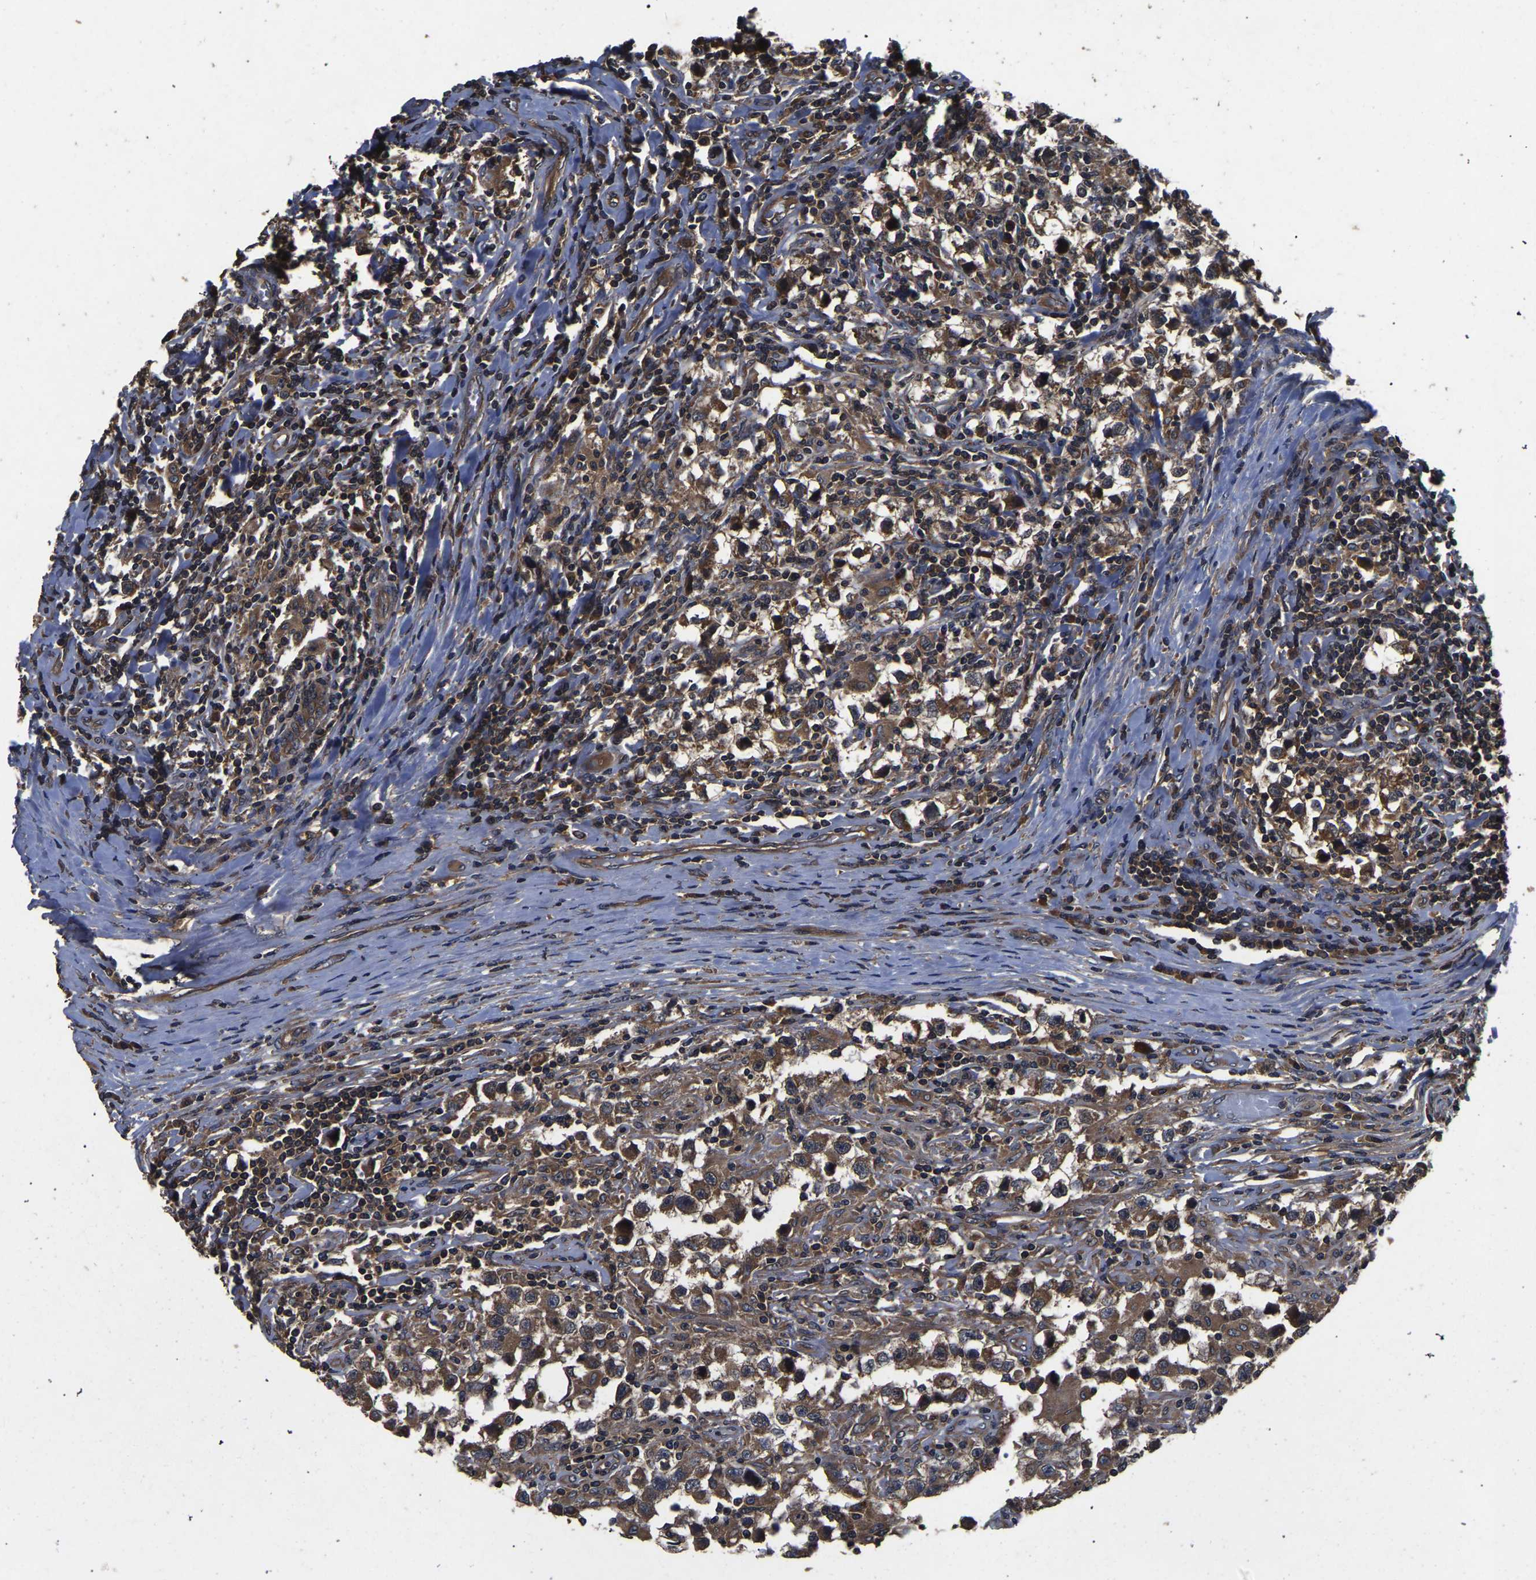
{"staining": {"intensity": "moderate", "quantity": ">75%", "location": "cytoplasmic/membranous"}, "tissue": "testis cancer", "cell_type": "Tumor cells", "image_type": "cancer", "snomed": [{"axis": "morphology", "description": "Carcinoma, Embryonal, NOS"}, {"axis": "topography", "description": "Testis"}], "caption": "Brown immunohistochemical staining in human testis cancer (embryonal carcinoma) exhibits moderate cytoplasmic/membranous positivity in about >75% of tumor cells.", "gene": "CRYZL1", "patient": {"sex": "male", "age": 21}}